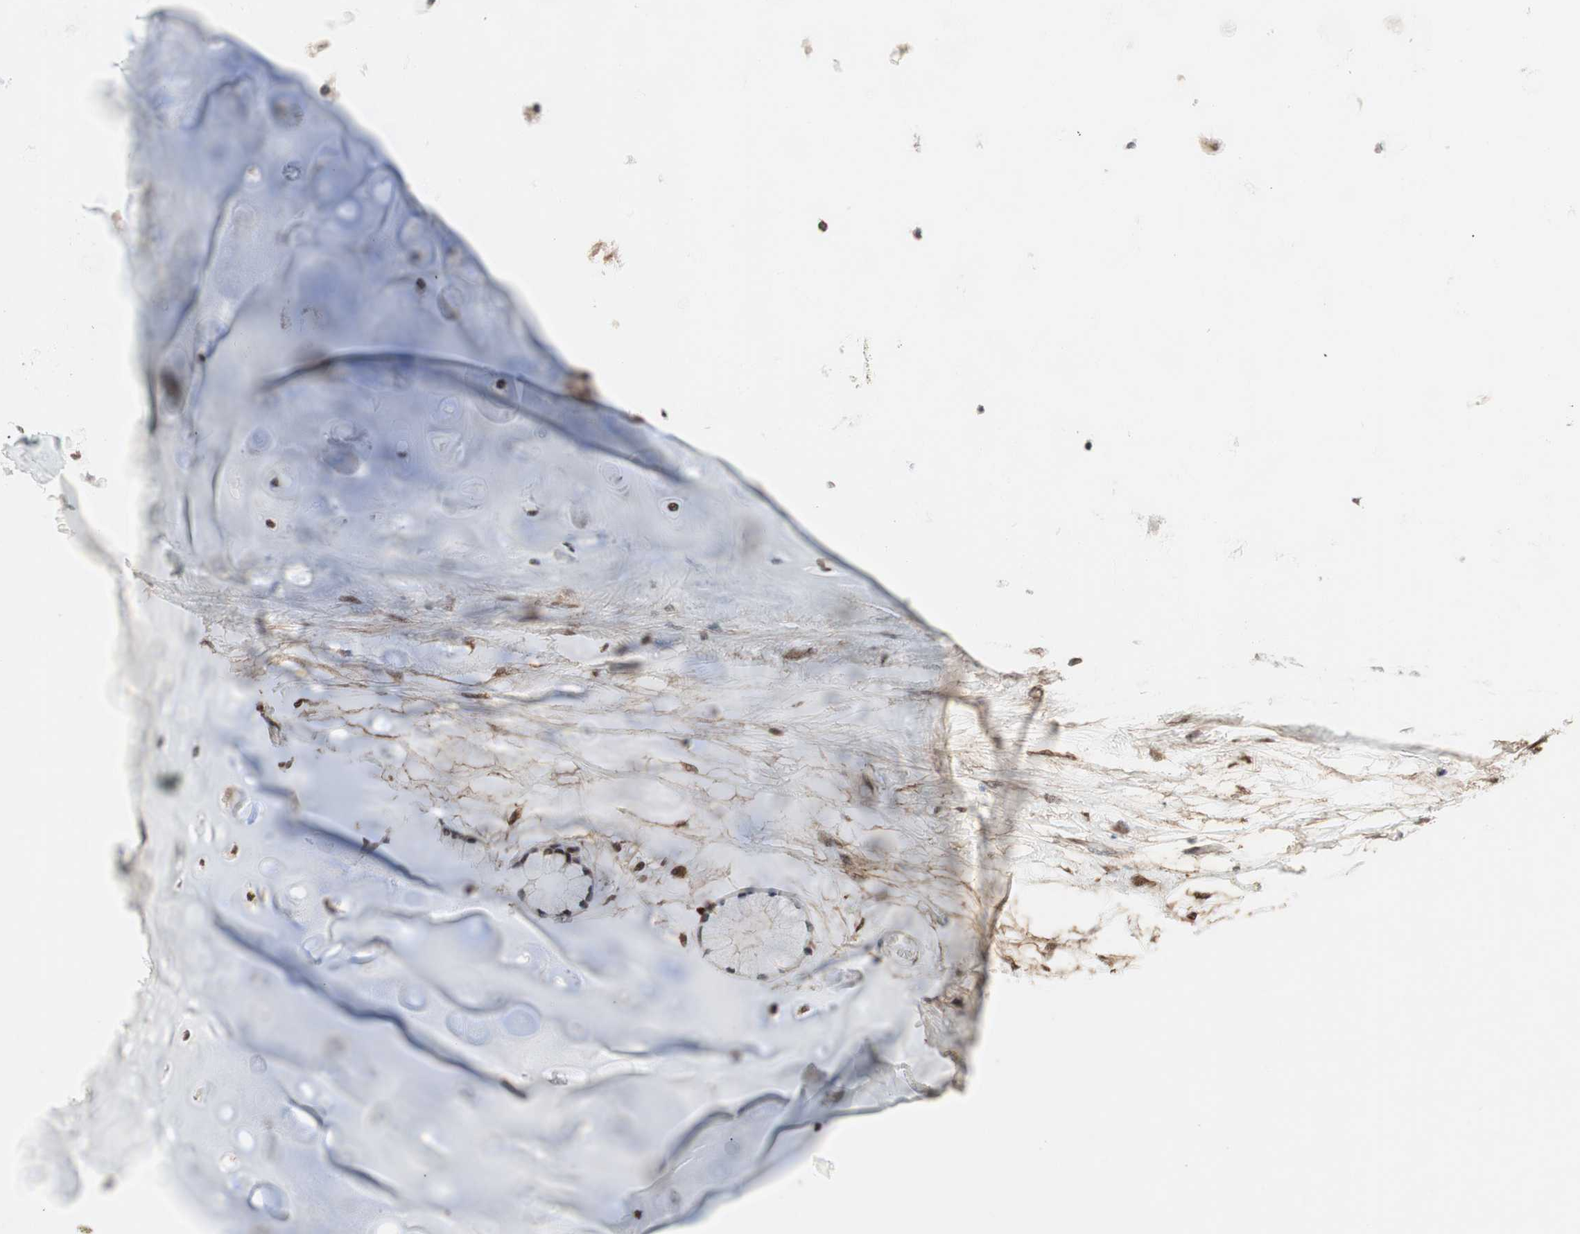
{"staining": {"intensity": "moderate", "quantity": "25%-75%", "location": "nuclear"}, "tissue": "adipose tissue", "cell_type": "Adipocytes", "image_type": "normal", "snomed": [{"axis": "morphology", "description": "Normal tissue, NOS"}, {"axis": "topography", "description": "Cartilage tissue"}, {"axis": "topography", "description": "Bronchus"}], "caption": "IHC (DAB (3,3'-diaminobenzidine)) staining of benign human adipose tissue shows moderate nuclear protein positivity in about 25%-75% of adipocytes.", "gene": "TCF12", "patient": {"sex": "female", "age": 73}}